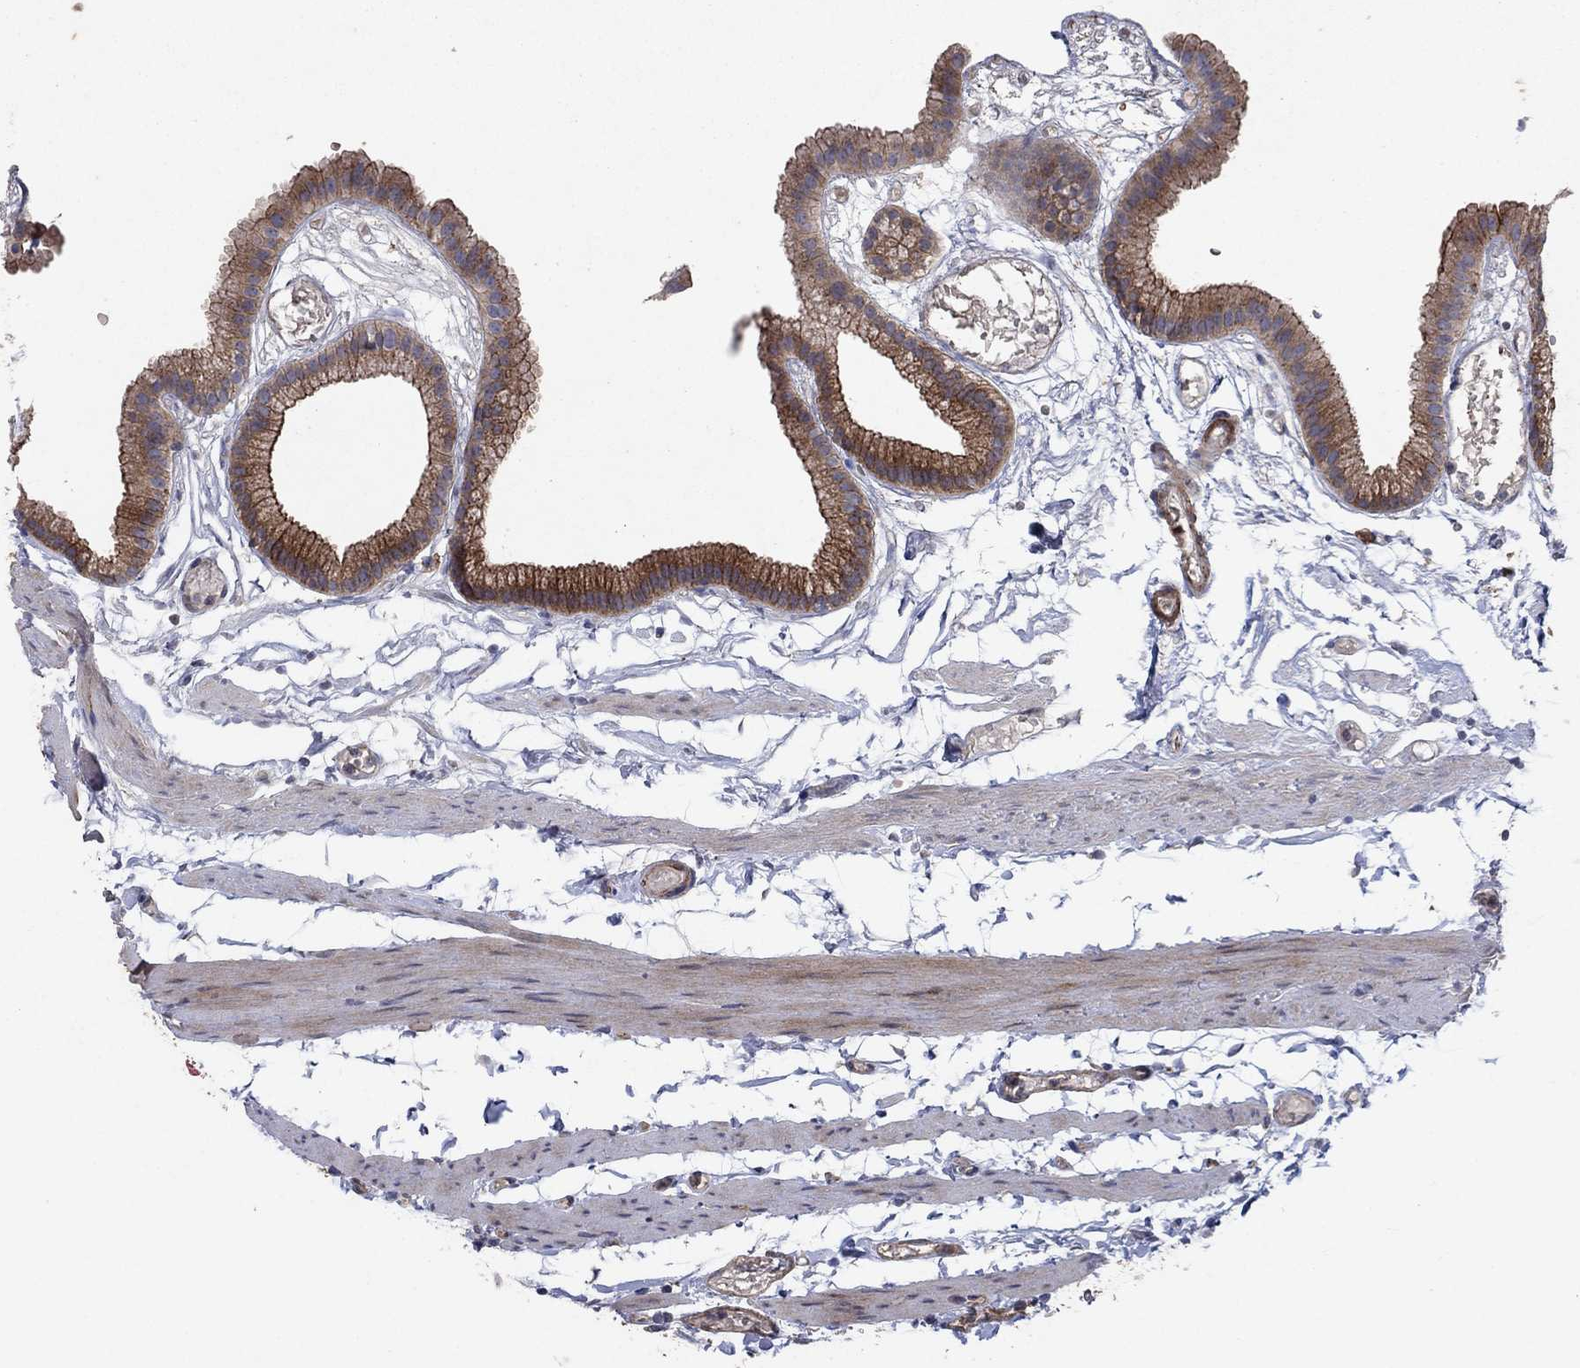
{"staining": {"intensity": "strong", "quantity": "25%-75%", "location": "cytoplasmic/membranous"}, "tissue": "gallbladder", "cell_type": "Glandular cells", "image_type": "normal", "snomed": [{"axis": "morphology", "description": "Normal tissue, NOS"}, {"axis": "topography", "description": "Gallbladder"}], "caption": "Immunohistochemistry (IHC) of benign gallbladder exhibits high levels of strong cytoplasmic/membranous staining in approximately 25%-75% of glandular cells. (IHC, brightfield microscopy, high magnification).", "gene": "FRG1", "patient": {"sex": "female", "age": 45}}